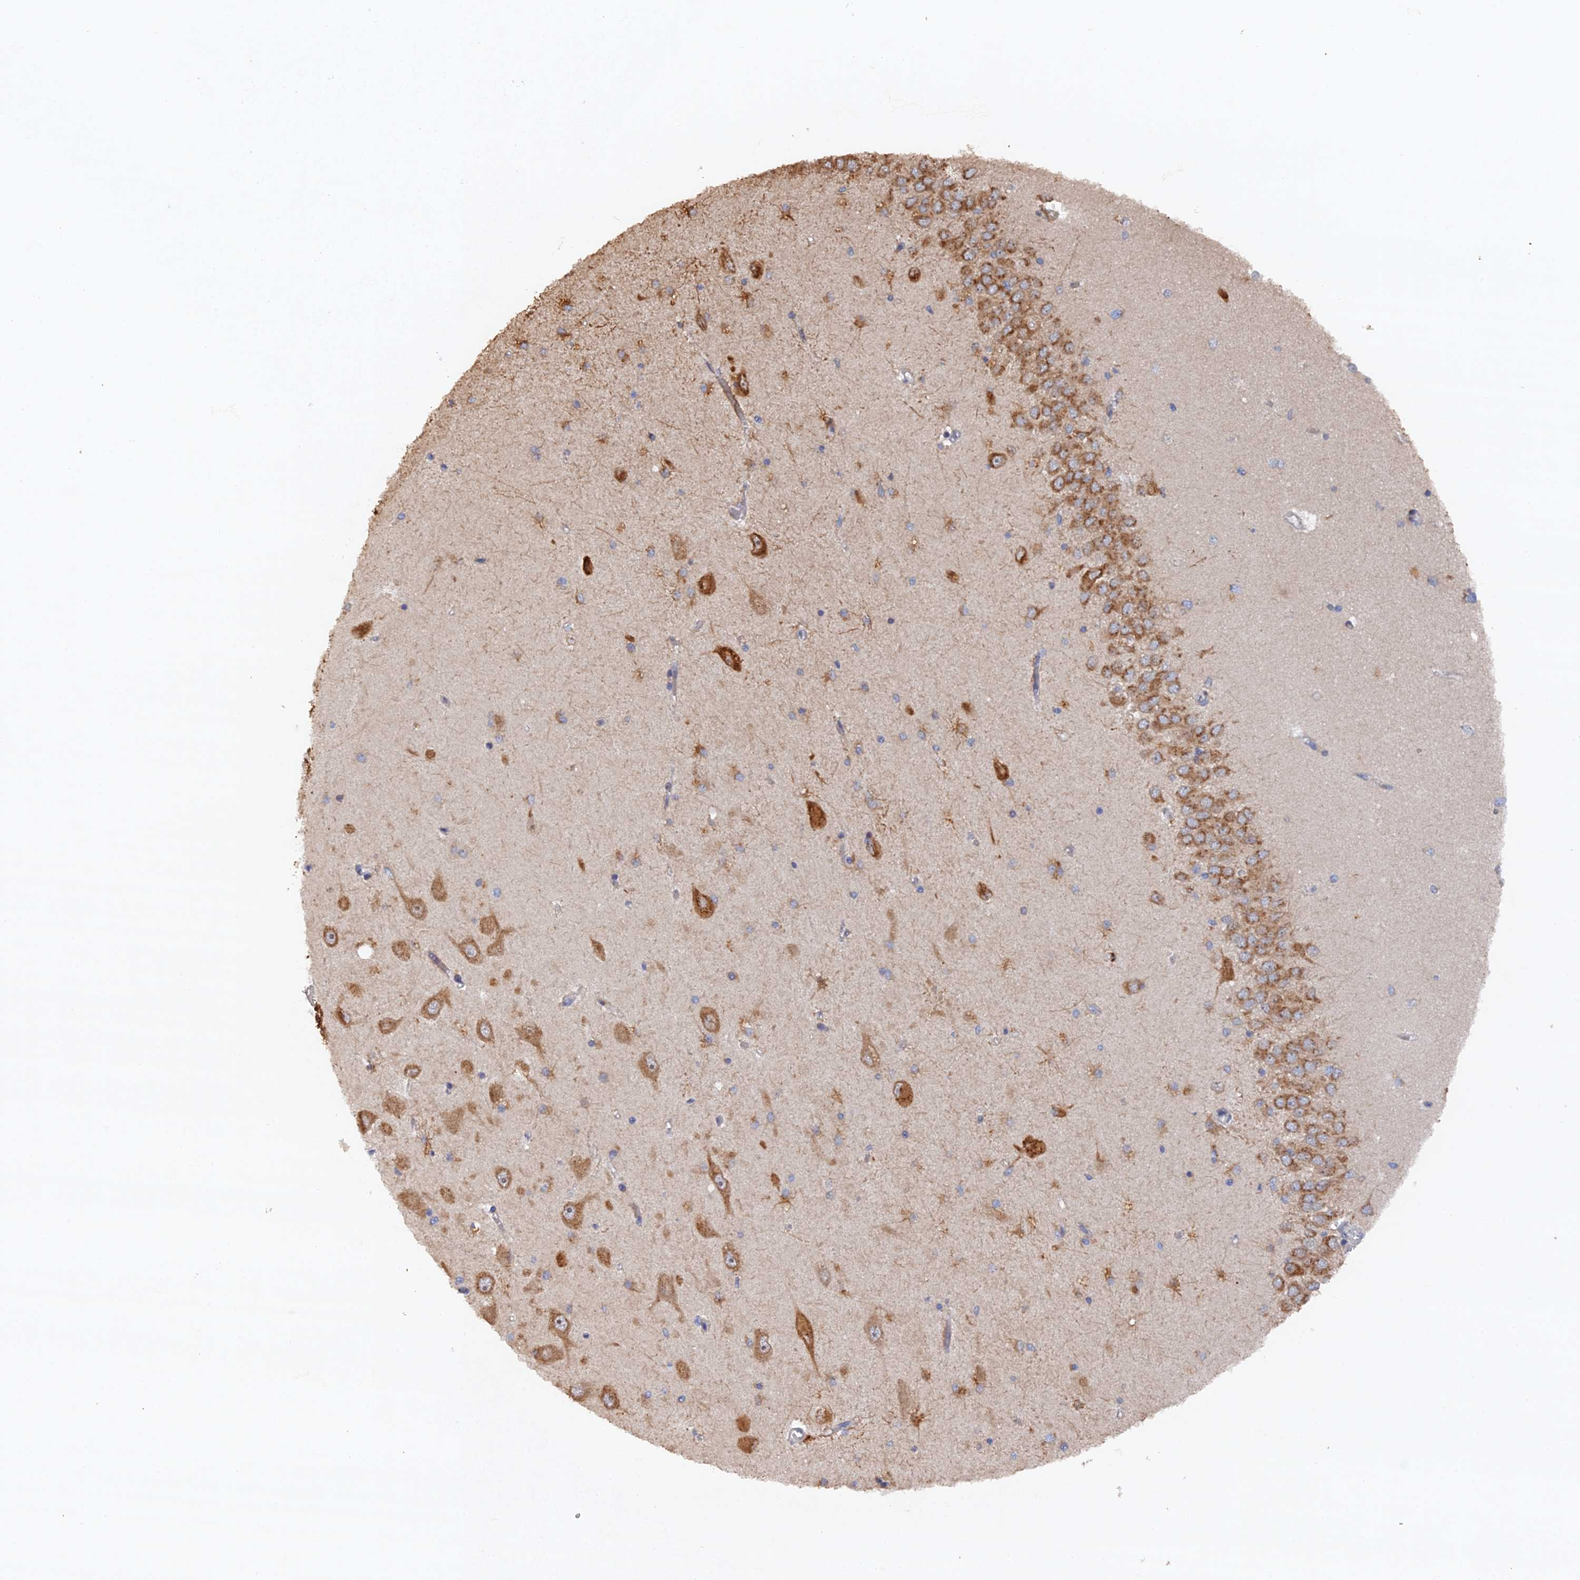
{"staining": {"intensity": "weak", "quantity": "25%-75%", "location": "cytoplasmic/membranous"}, "tissue": "hippocampus", "cell_type": "Glial cells", "image_type": "normal", "snomed": [{"axis": "morphology", "description": "Normal tissue, NOS"}, {"axis": "topography", "description": "Hippocampus"}], "caption": "This is a micrograph of immunohistochemistry staining of unremarkable hippocampus, which shows weak expression in the cytoplasmic/membranous of glial cells.", "gene": "VPS37C", "patient": {"sex": "male", "age": 45}}